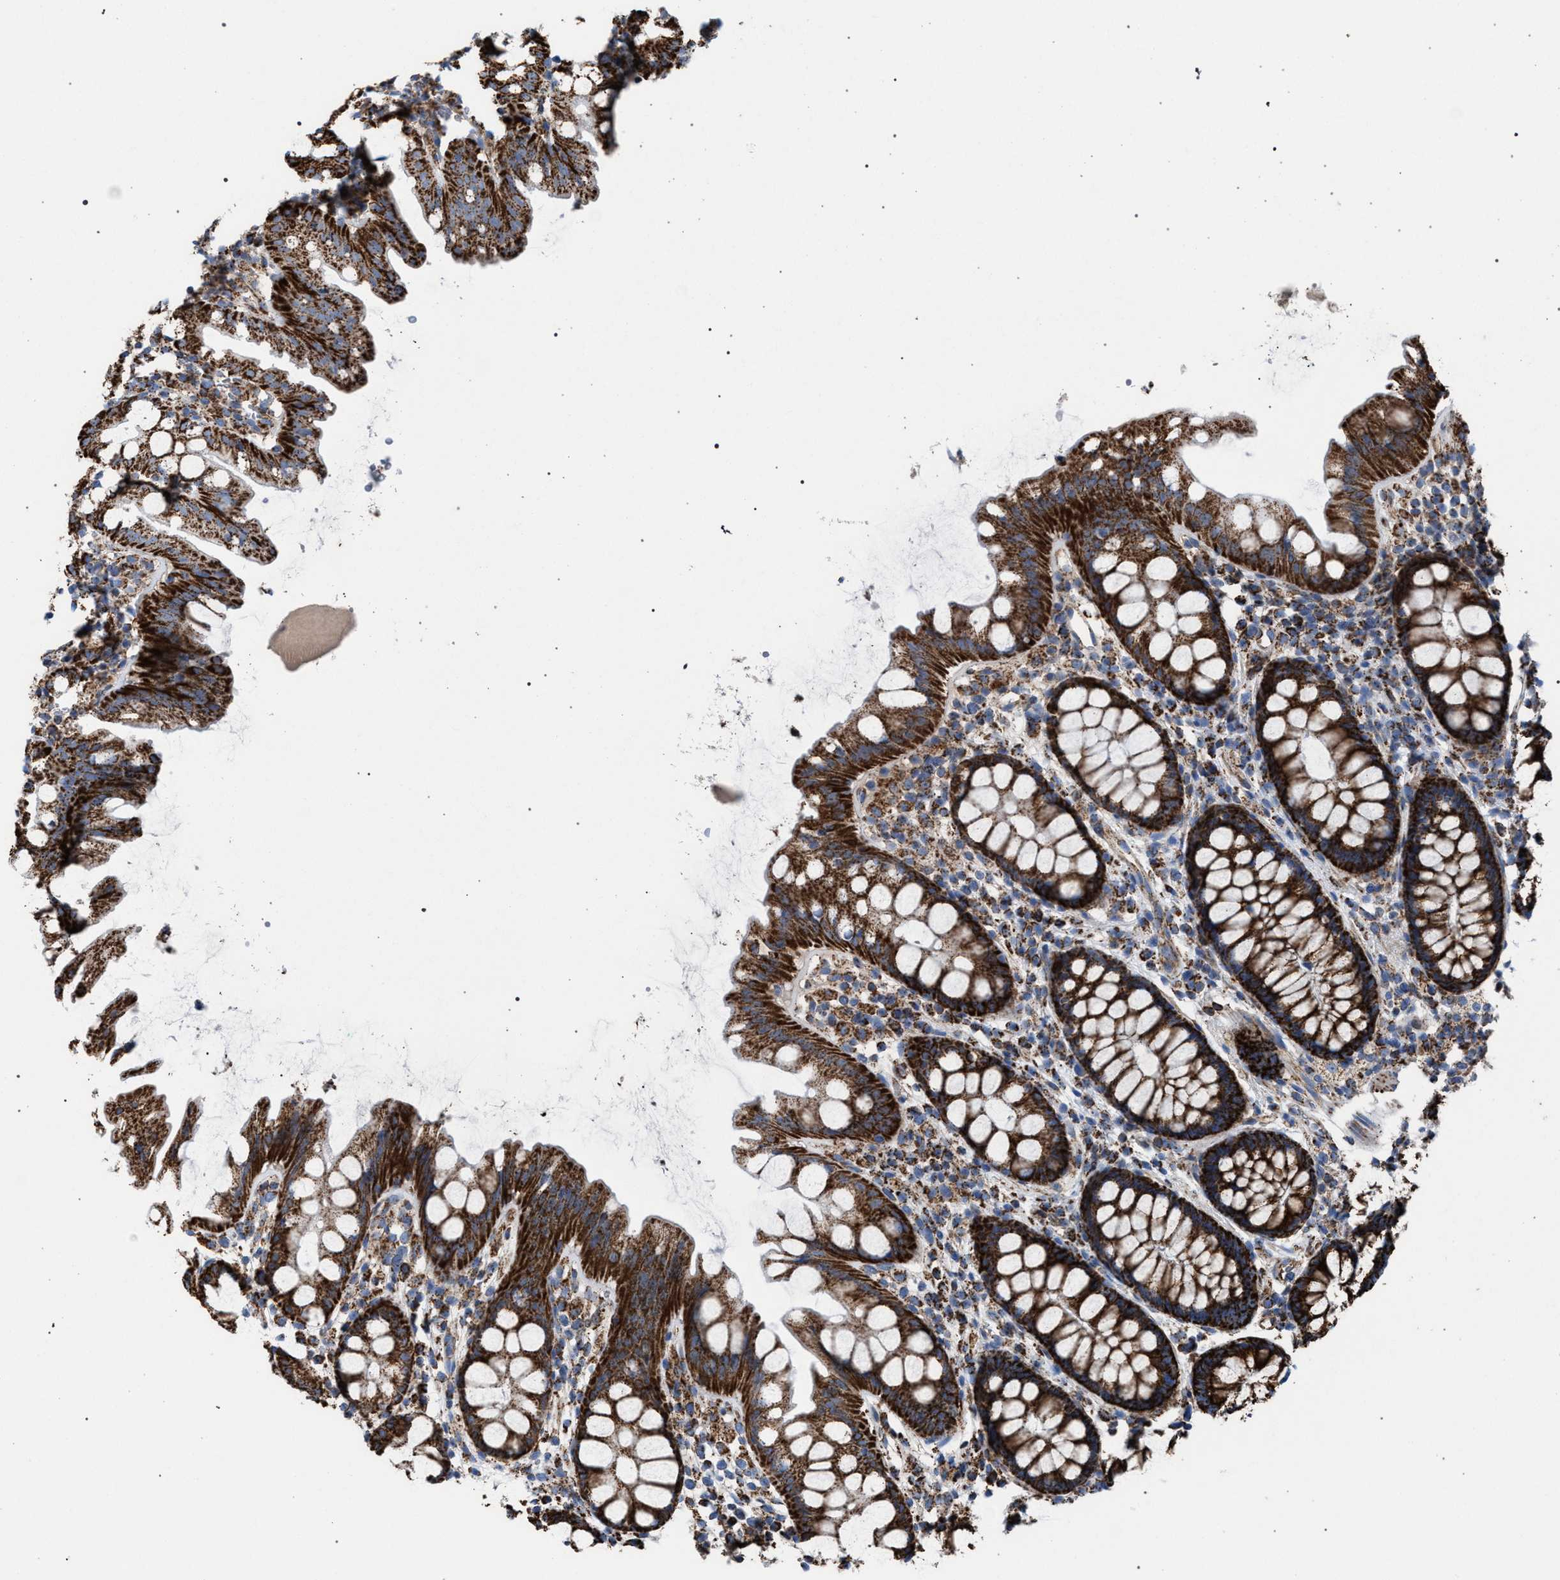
{"staining": {"intensity": "strong", "quantity": ">75%", "location": "cytoplasmic/membranous"}, "tissue": "rectum", "cell_type": "Glandular cells", "image_type": "normal", "snomed": [{"axis": "morphology", "description": "Normal tissue, NOS"}, {"axis": "topography", "description": "Rectum"}], "caption": "Normal rectum demonstrates strong cytoplasmic/membranous staining in about >75% of glandular cells, visualized by immunohistochemistry.", "gene": "VPS13A", "patient": {"sex": "female", "age": 65}}